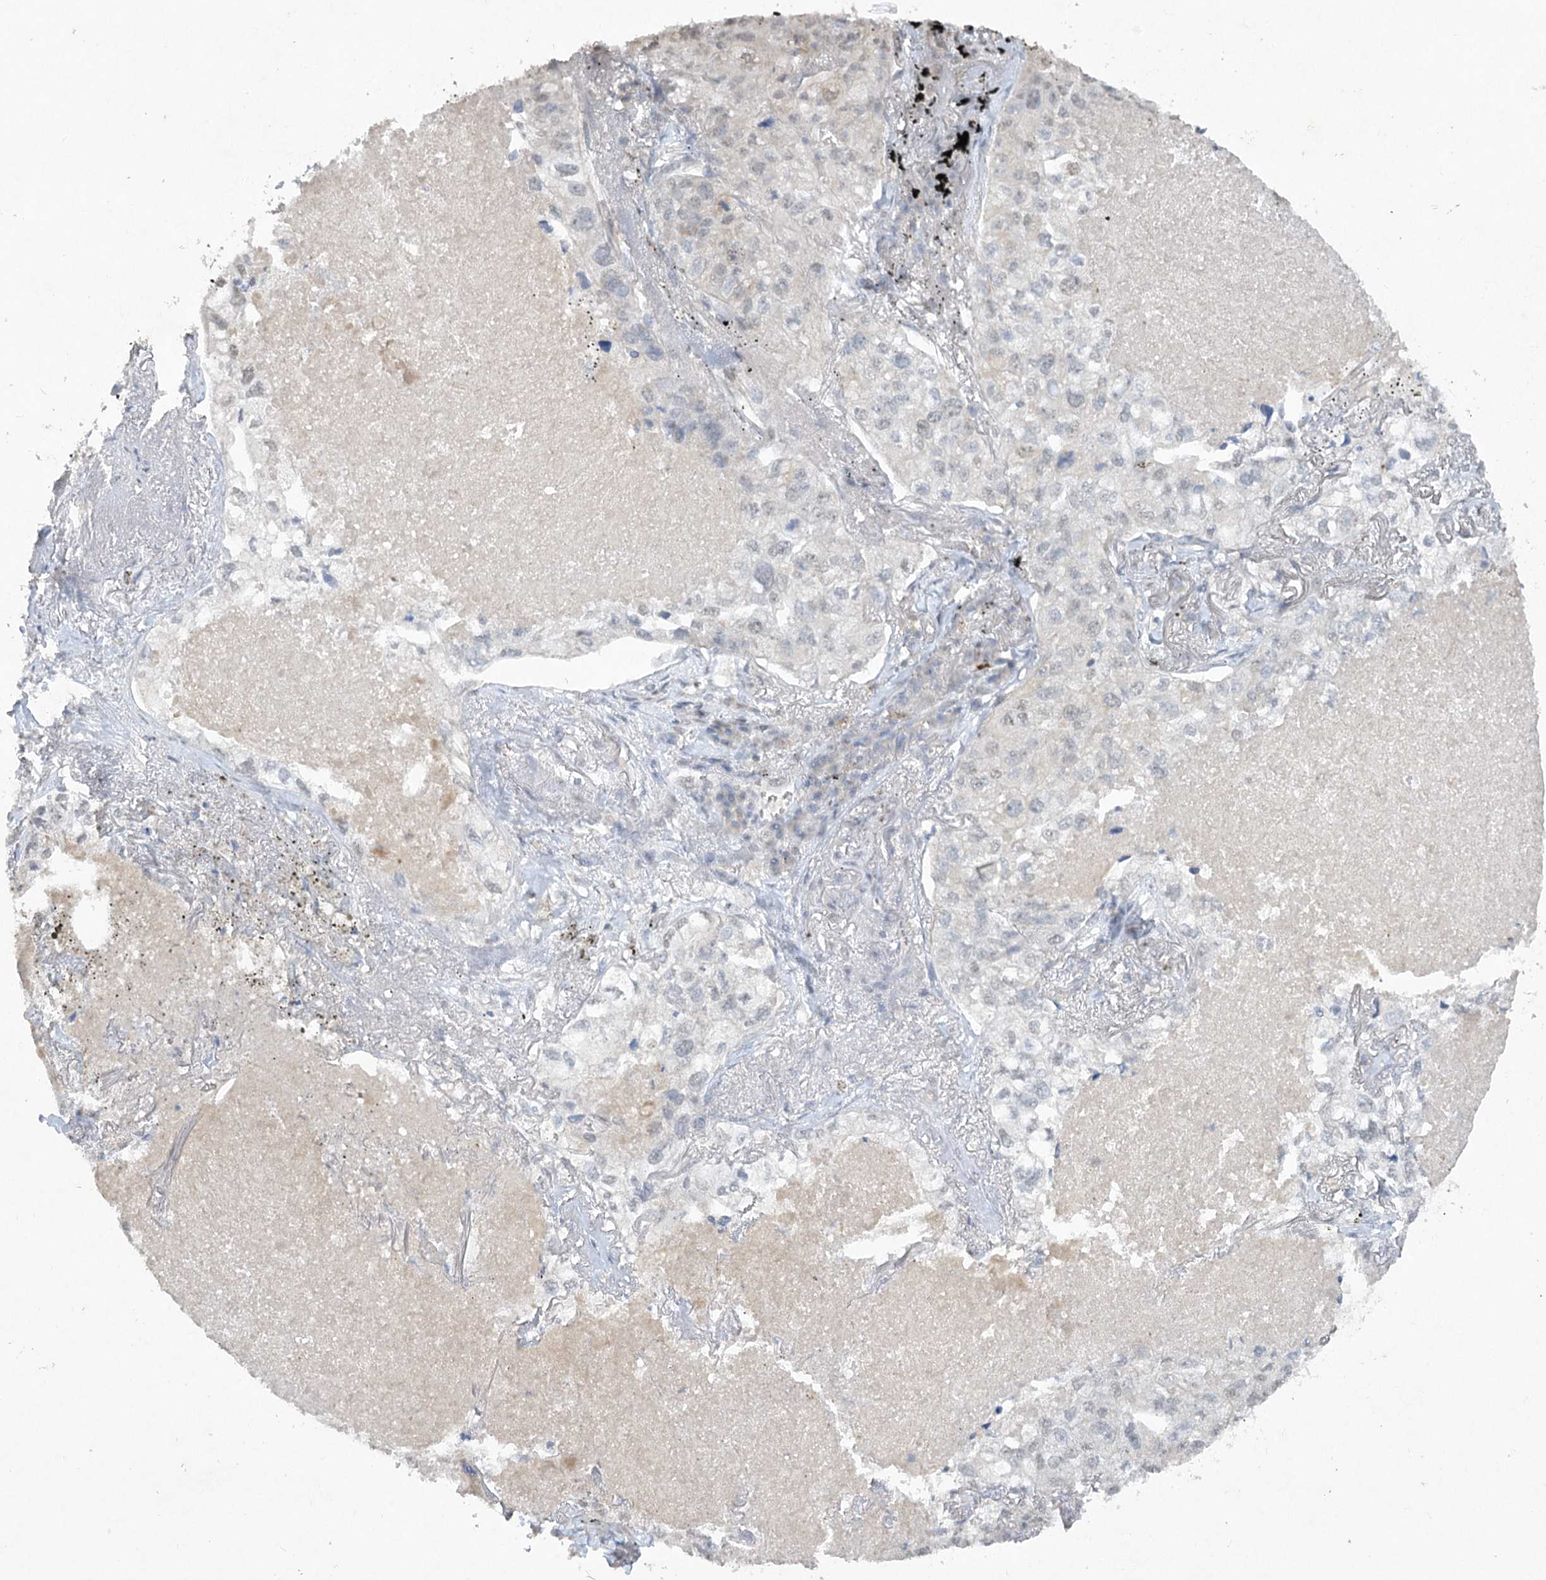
{"staining": {"intensity": "negative", "quantity": "none", "location": "none"}, "tissue": "lung cancer", "cell_type": "Tumor cells", "image_type": "cancer", "snomed": [{"axis": "morphology", "description": "Adenocarcinoma, NOS"}, {"axis": "topography", "description": "Lung"}], "caption": "Lung cancer (adenocarcinoma) was stained to show a protein in brown. There is no significant staining in tumor cells.", "gene": "TRAF3IP1", "patient": {"sex": "male", "age": 65}}